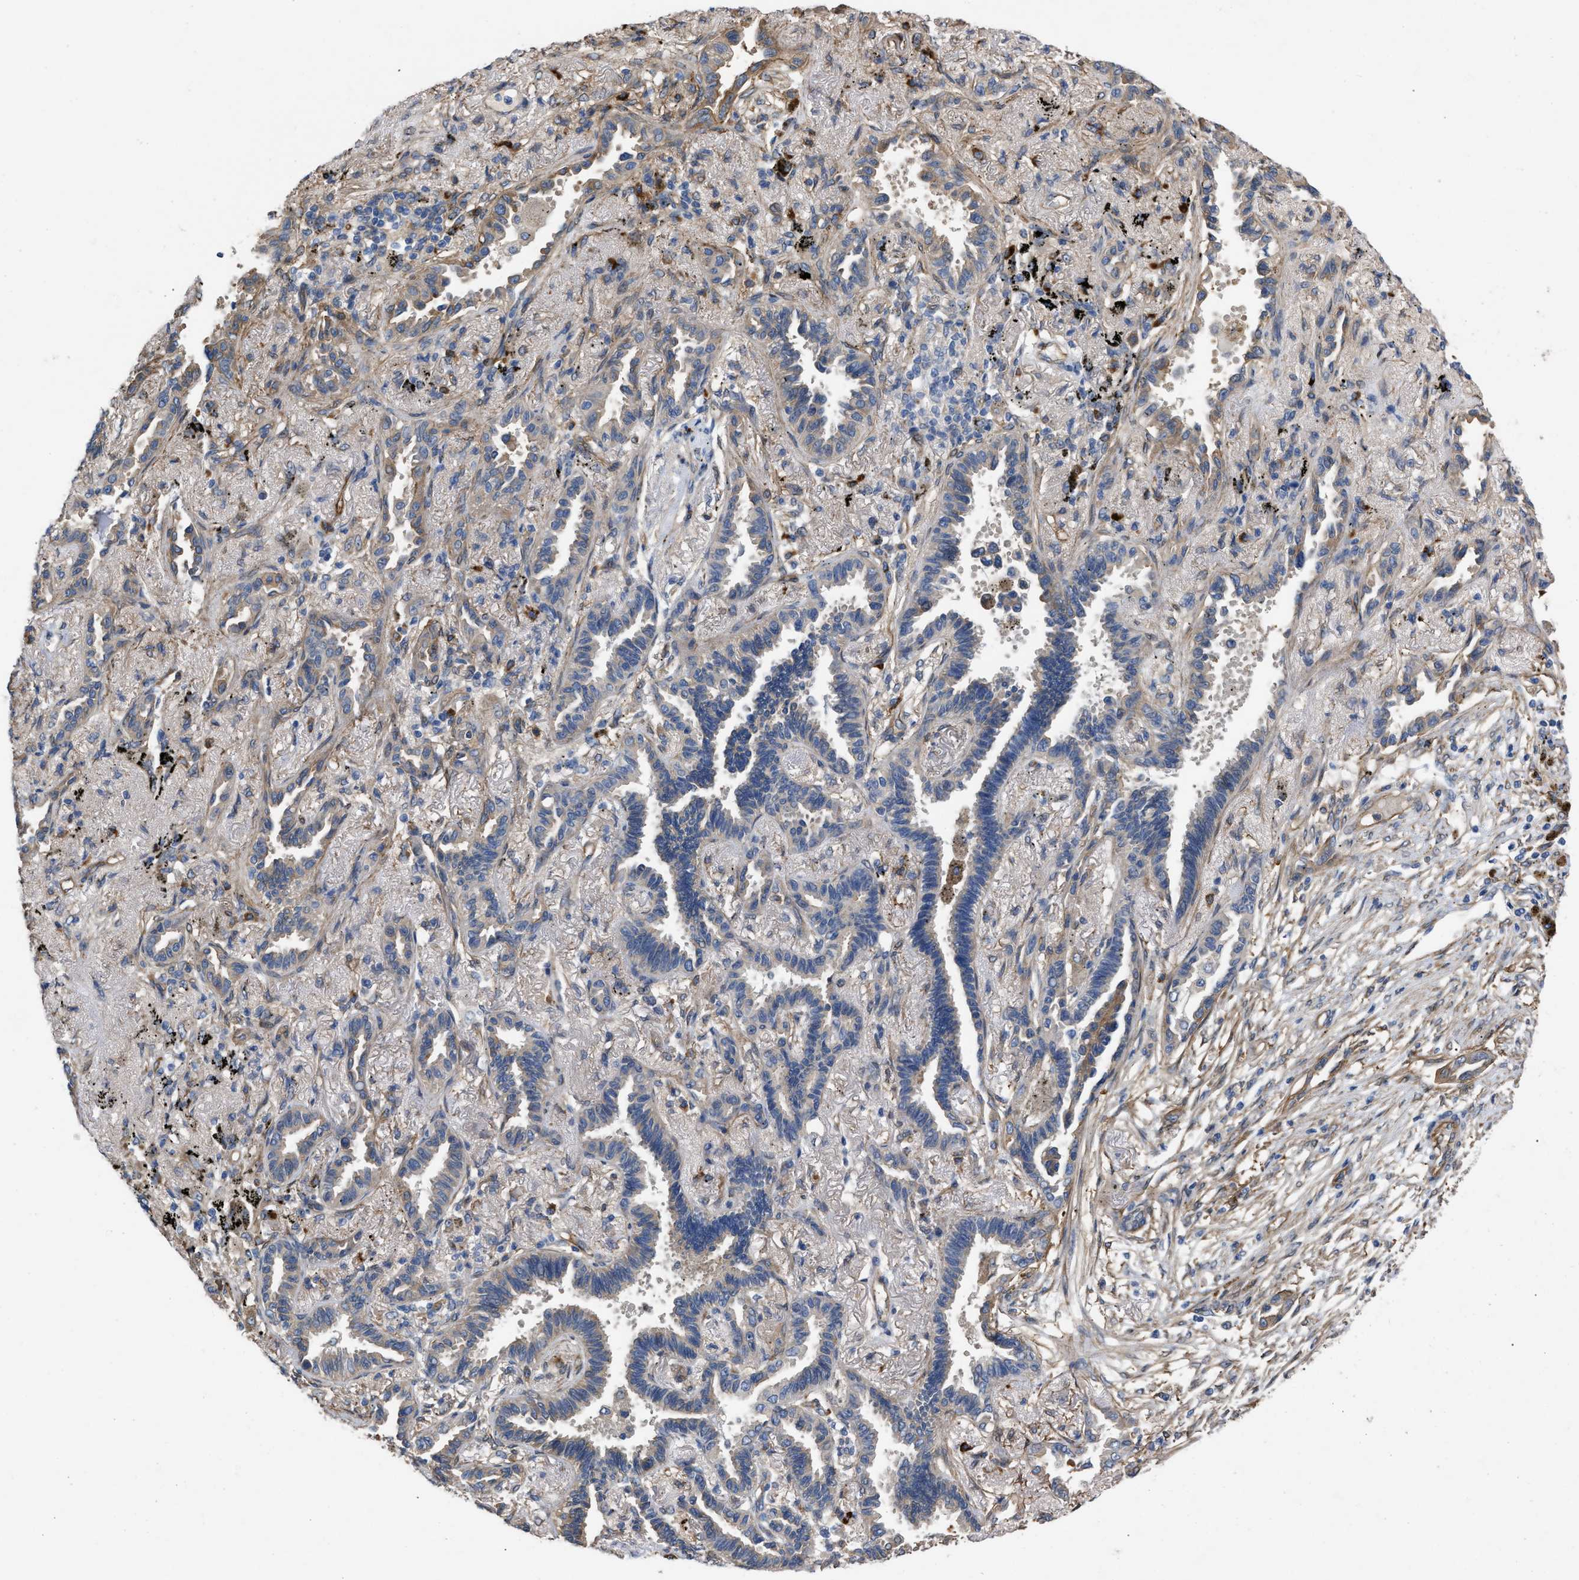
{"staining": {"intensity": "negative", "quantity": "none", "location": "none"}, "tissue": "lung cancer", "cell_type": "Tumor cells", "image_type": "cancer", "snomed": [{"axis": "morphology", "description": "Adenocarcinoma, NOS"}, {"axis": "topography", "description": "Lung"}], "caption": "Immunohistochemical staining of adenocarcinoma (lung) shows no significant positivity in tumor cells.", "gene": "SLC4A11", "patient": {"sex": "male", "age": 59}}